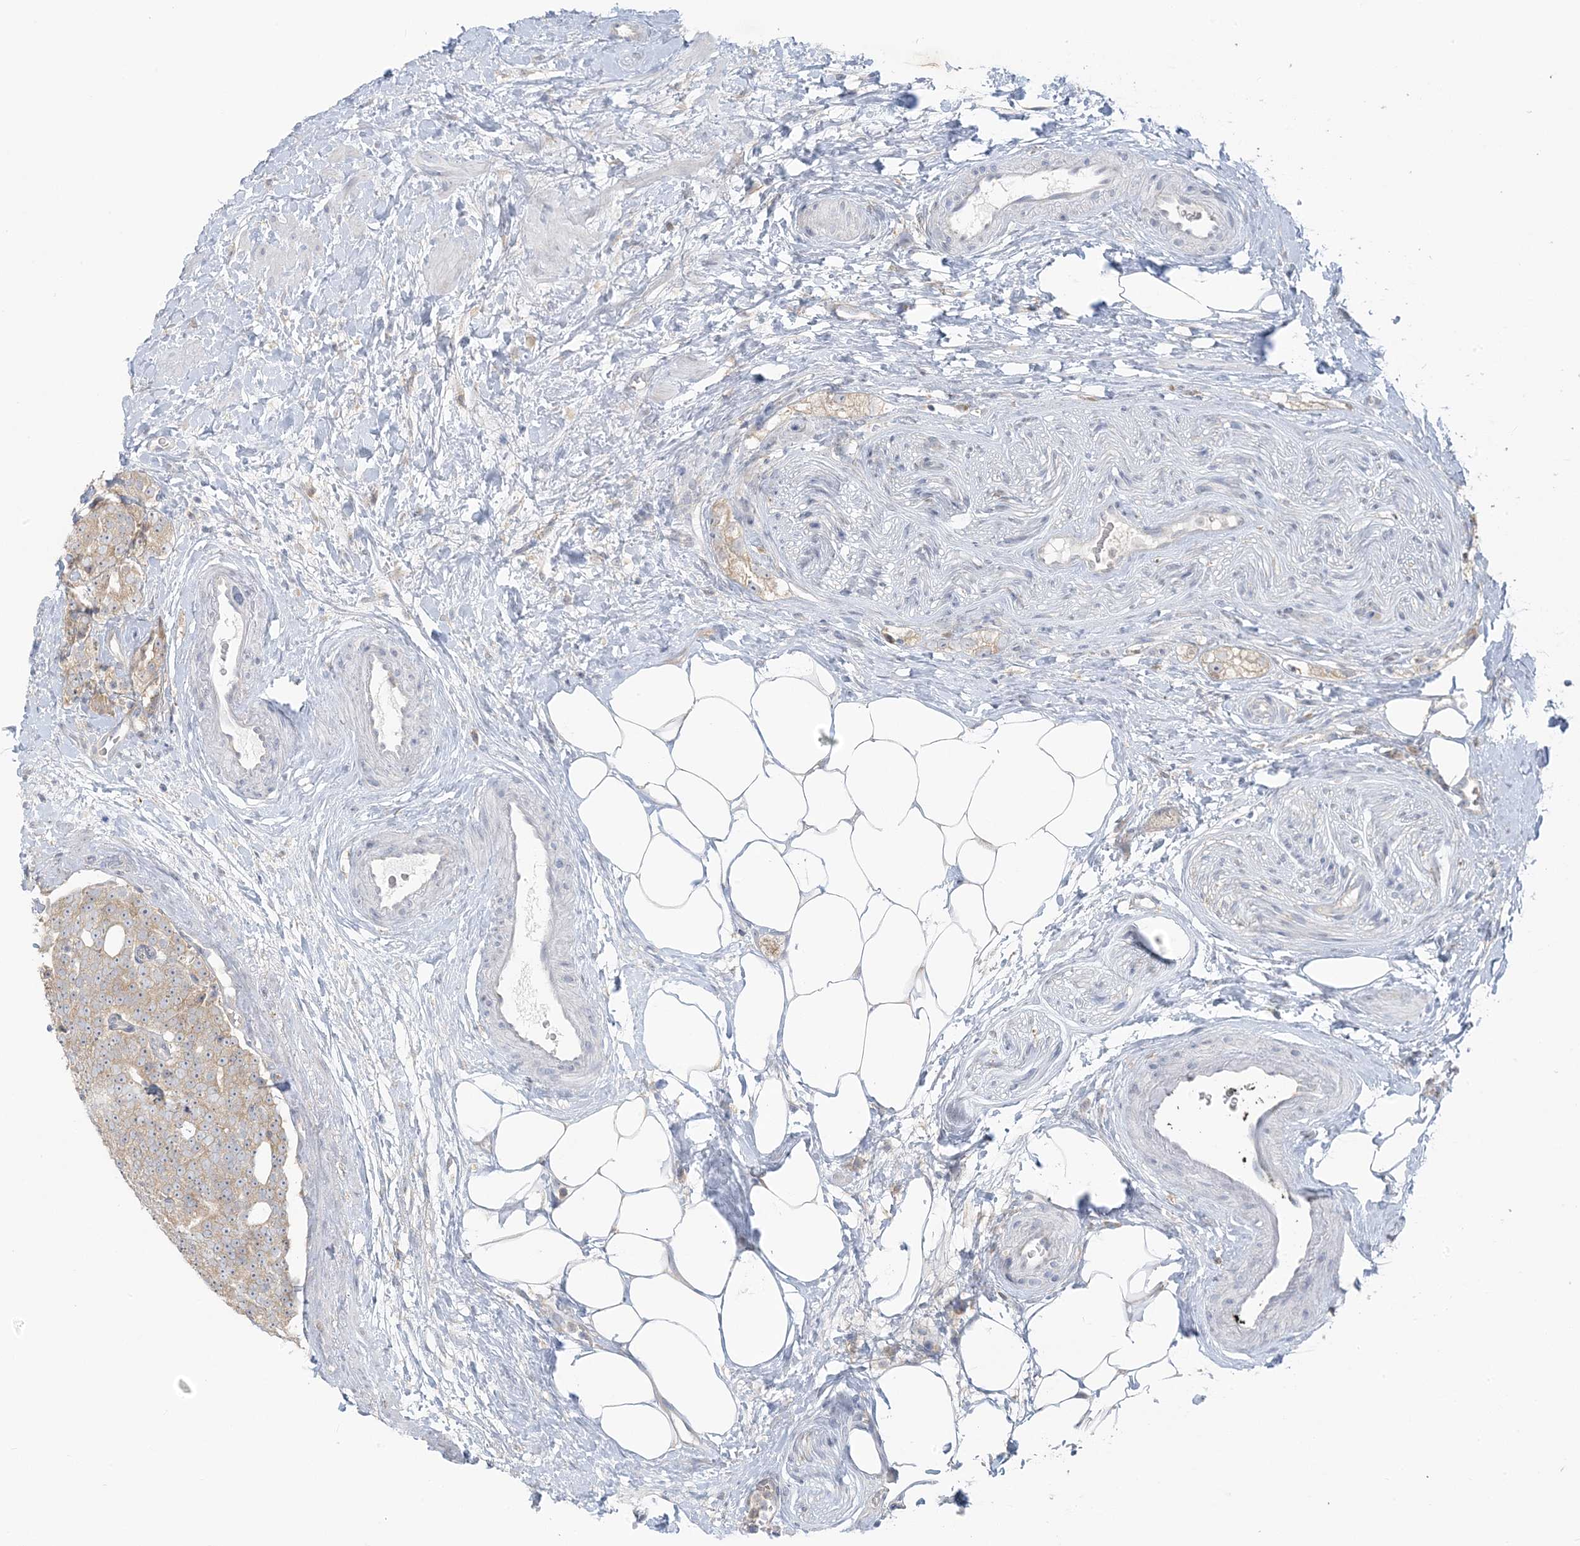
{"staining": {"intensity": "weak", "quantity": ">75%", "location": "cytoplasmic/membranous"}, "tissue": "prostate cancer", "cell_type": "Tumor cells", "image_type": "cancer", "snomed": [{"axis": "morphology", "description": "Adenocarcinoma, High grade"}, {"axis": "topography", "description": "Prostate"}], "caption": "Approximately >75% of tumor cells in human adenocarcinoma (high-grade) (prostate) demonstrate weak cytoplasmic/membranous protein staining as visualized by brown immunohistochemical staining.", "gene": "EEFSEC", "patient": {"sex": "male", "age": 56}}